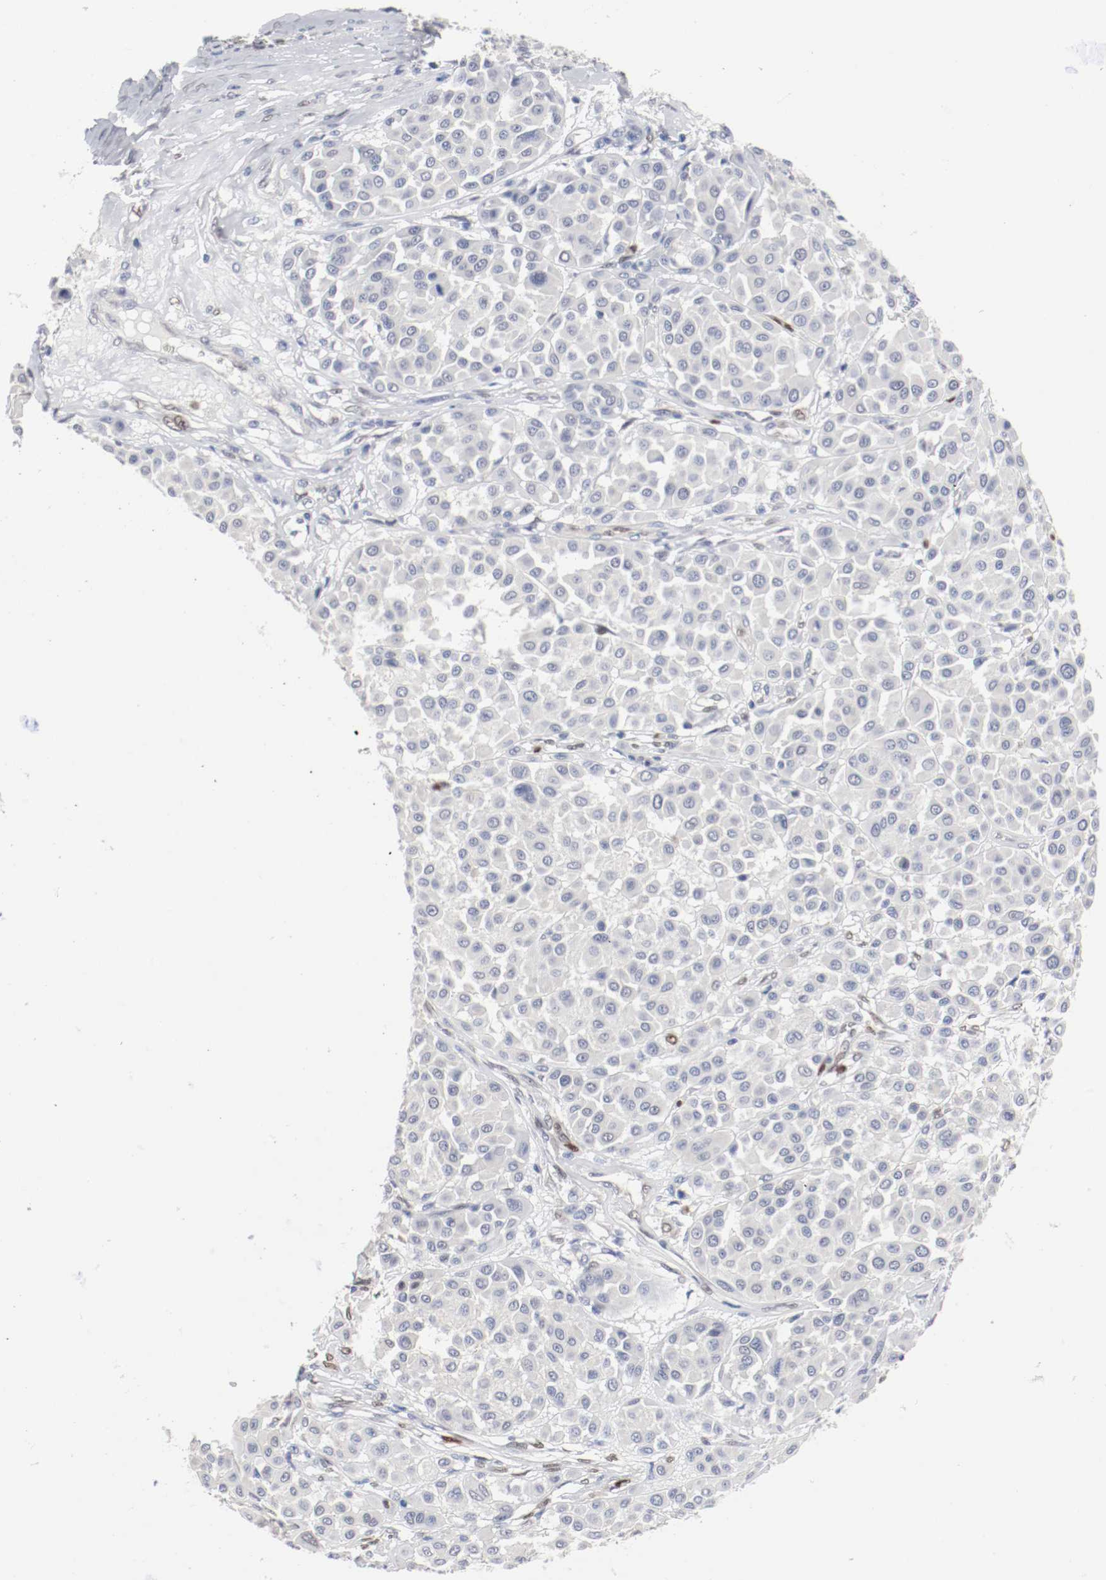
{"staining": {"intensity": "negative", "quantity": "none", "location": "none"}, "tissue": "melanoma", "cell_type": "Tumor cells", "image_type": "cancer", "snomed": [{"axis": "morphology", "description": "Malignant melanoma, Metastatic site"}, {"axis": "topography", "description": "Soft tissue"}], "caption": "Melanoma stained for a protein using IHC shows no positivity tumor cells.", "gene": "FOSL2", "patient": {"sex": "male", "age": 41}}